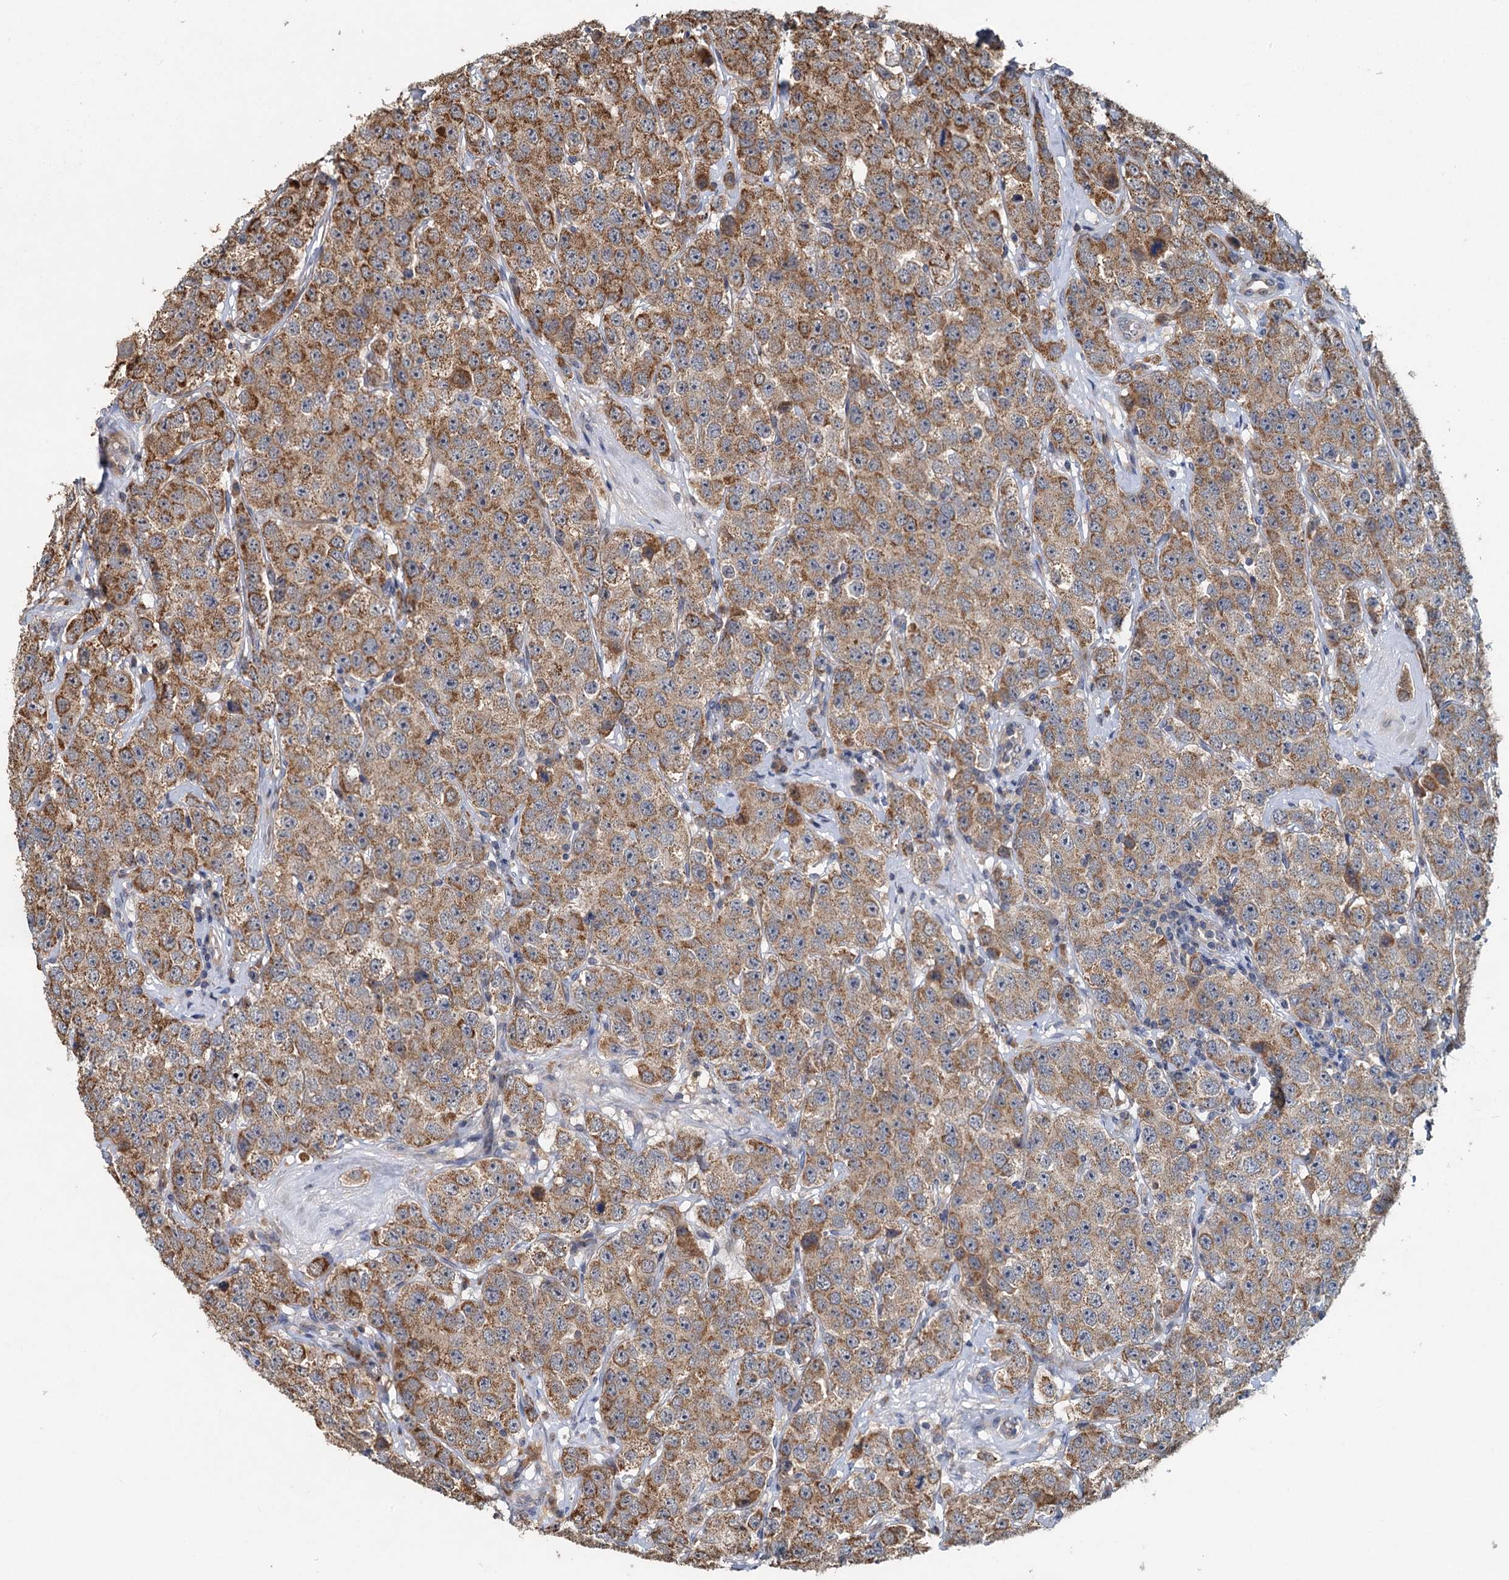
{"staining": {"intensity": "moderate", "quantity": ">75%", "location": "cytoplasmic/membranous"}, "tissue": "testis cancer", "cell_type": "Tumor cells", "image_type": "cancer", "snomed": [{"axis": "morphology", "description": "Seminoma, NOS"}, {"axis": "topography", "description": "Testis"}], "caption": "Immunohistochemical staining of seminoma (testis) reveals moderate cytoplasmic/membranous protein expression in about >75% of tumor cells.", "gene": "OTUB1", "patient": {"sex": "male", "age": 28}}